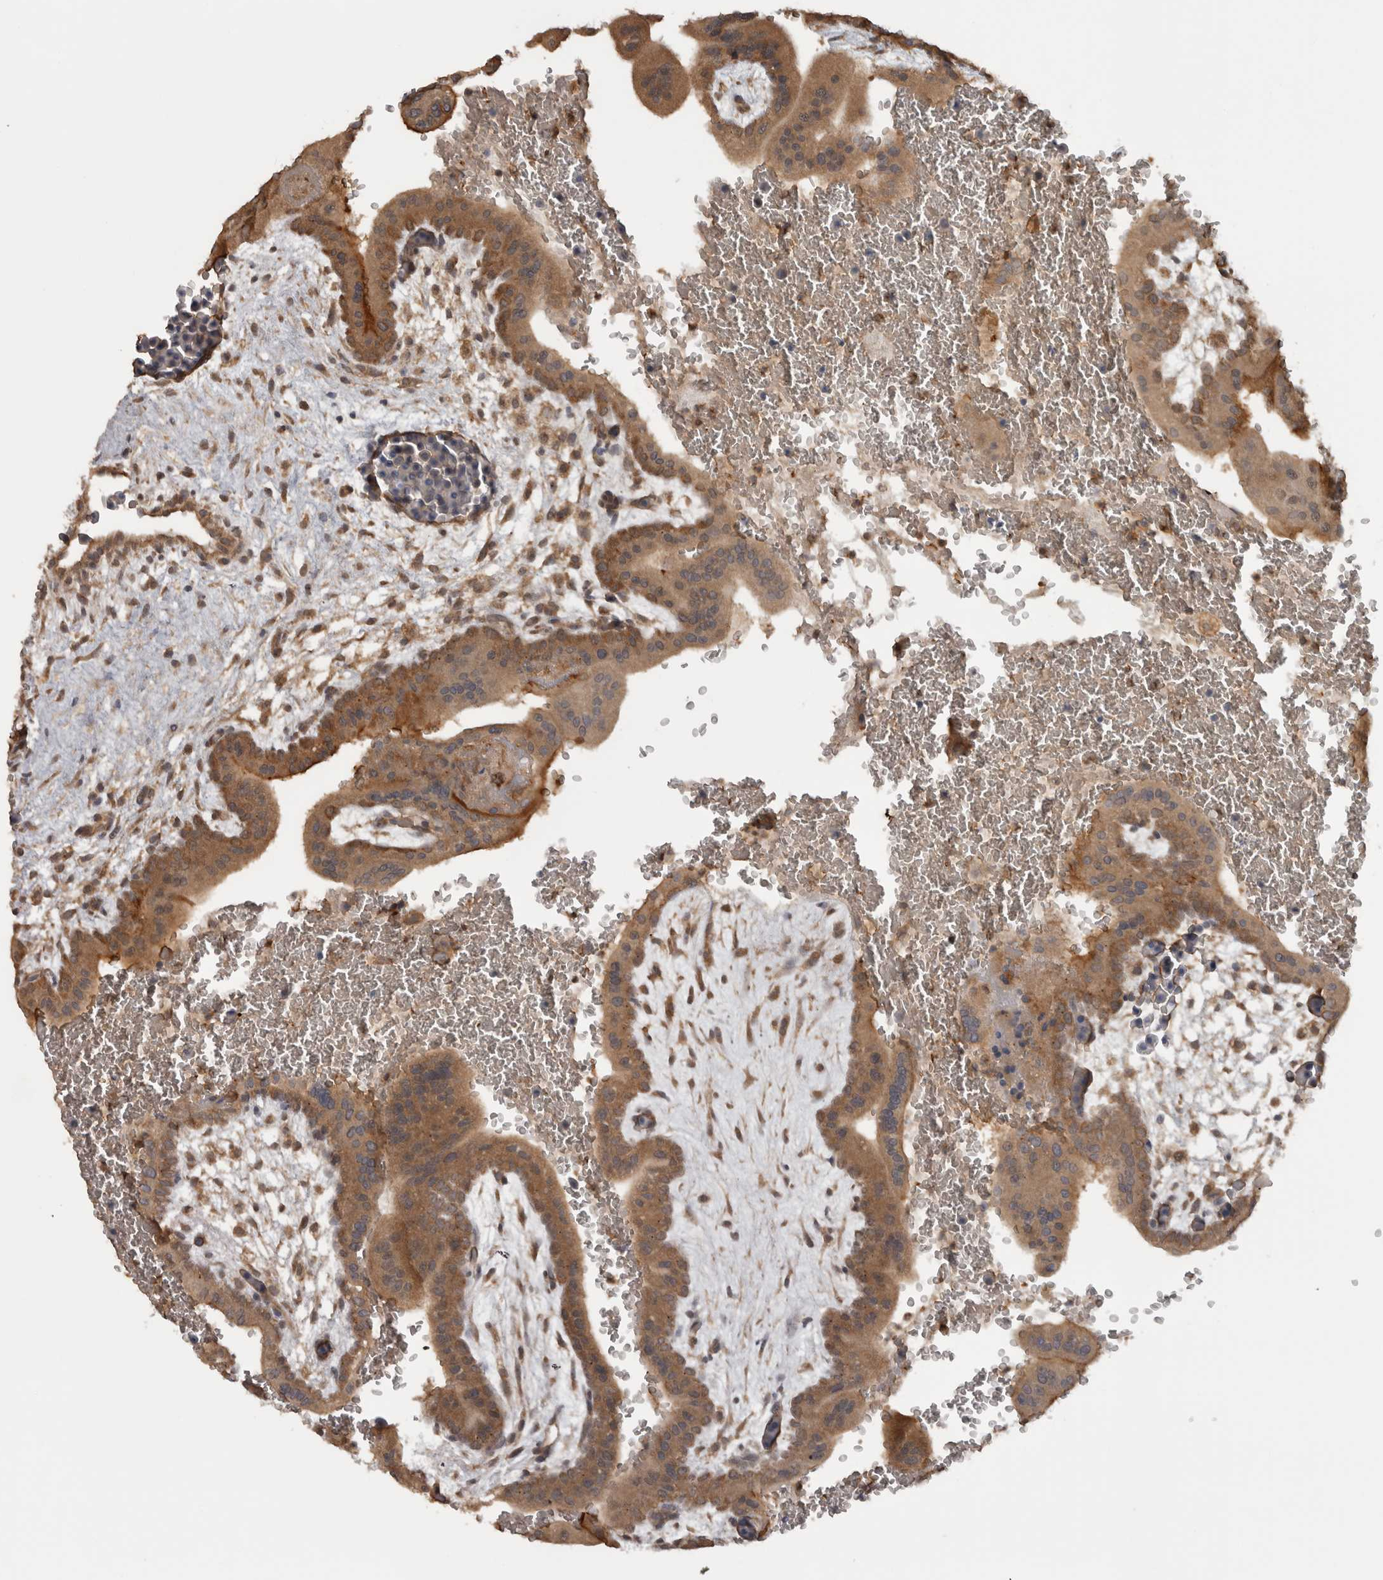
{"staining": {"intensity": "moderate", "quantity": ">75%", "location": "cytoplasmic/membranous"}, "tissue": "placenta", "cell_type": "Trophoblastic cells", "image_type": "normal", "snomed": [{"axis": "morphology", "description": "Normal tissue, NOS"}, {"axis": "topography", "description": "Placenta"}], "caption": "Immunohistochemistry photomicrograph of normal placenta stained for a protein (brown), which displays medium levels of moderate cytoplasmic/membranous positivity in about >75% of trophoblastic cells.", "gene": "MICU3", "patient": {"sex": "female", "age": 35}}